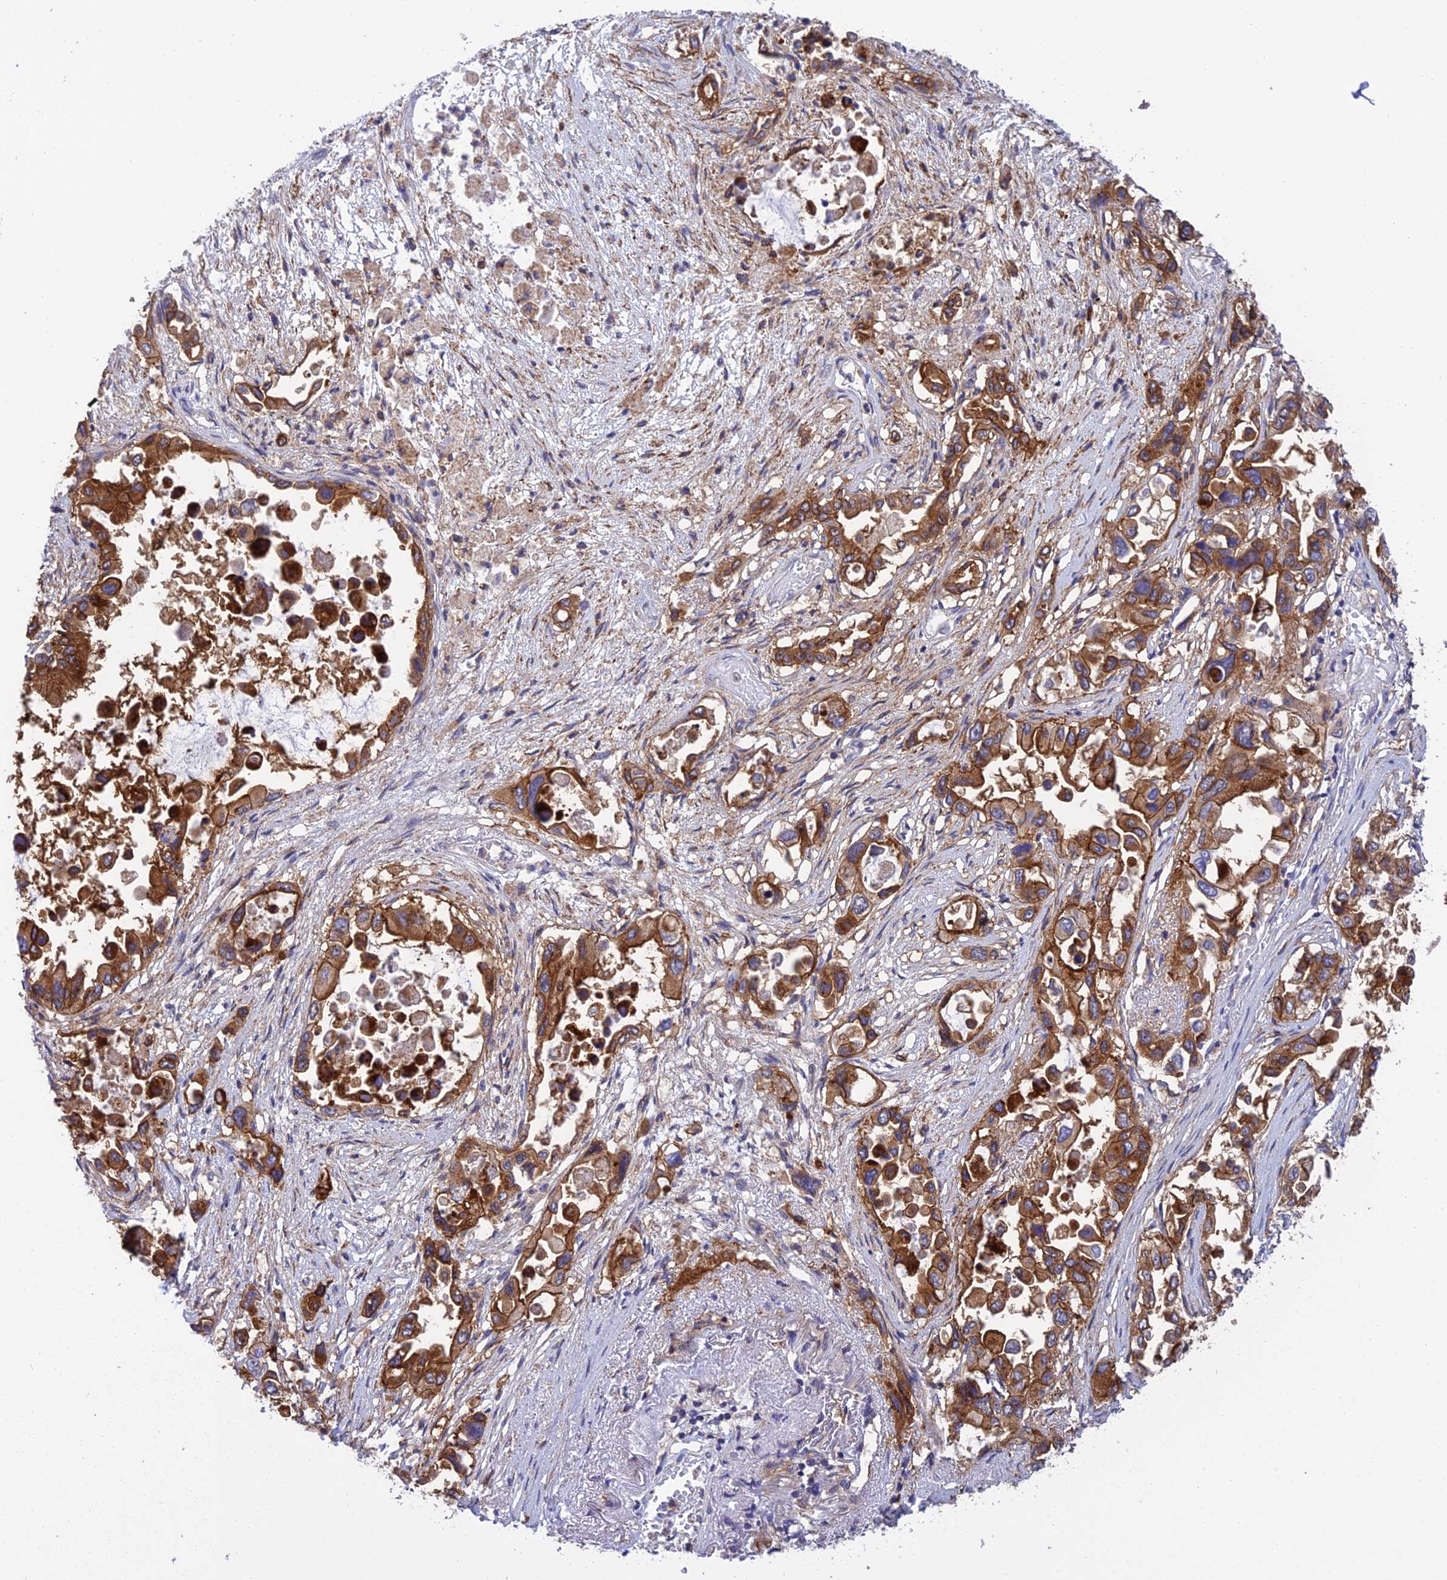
{"staining": {"intensity": "strong", "quantity": ">75%", "location": "cytoplasmic/membranous"}, "tissue": "pancreatic cancer", "cell_type": "Tumor cells", "image_type": "cancer", "snomed": [{"axis": "morphology", "description": "Adenocarcinoma, NOS"}, {"axis": "topography", "description": "Pancreas"}], "caption": "The immunohistochemical stain shows strong cytoplasmic/membranous staining in tumor cells of pancreatic cancer (adenocarcinoma) tissue.", "gene": "TCEA1", "patient": {"sex": "male", "age": 92}}